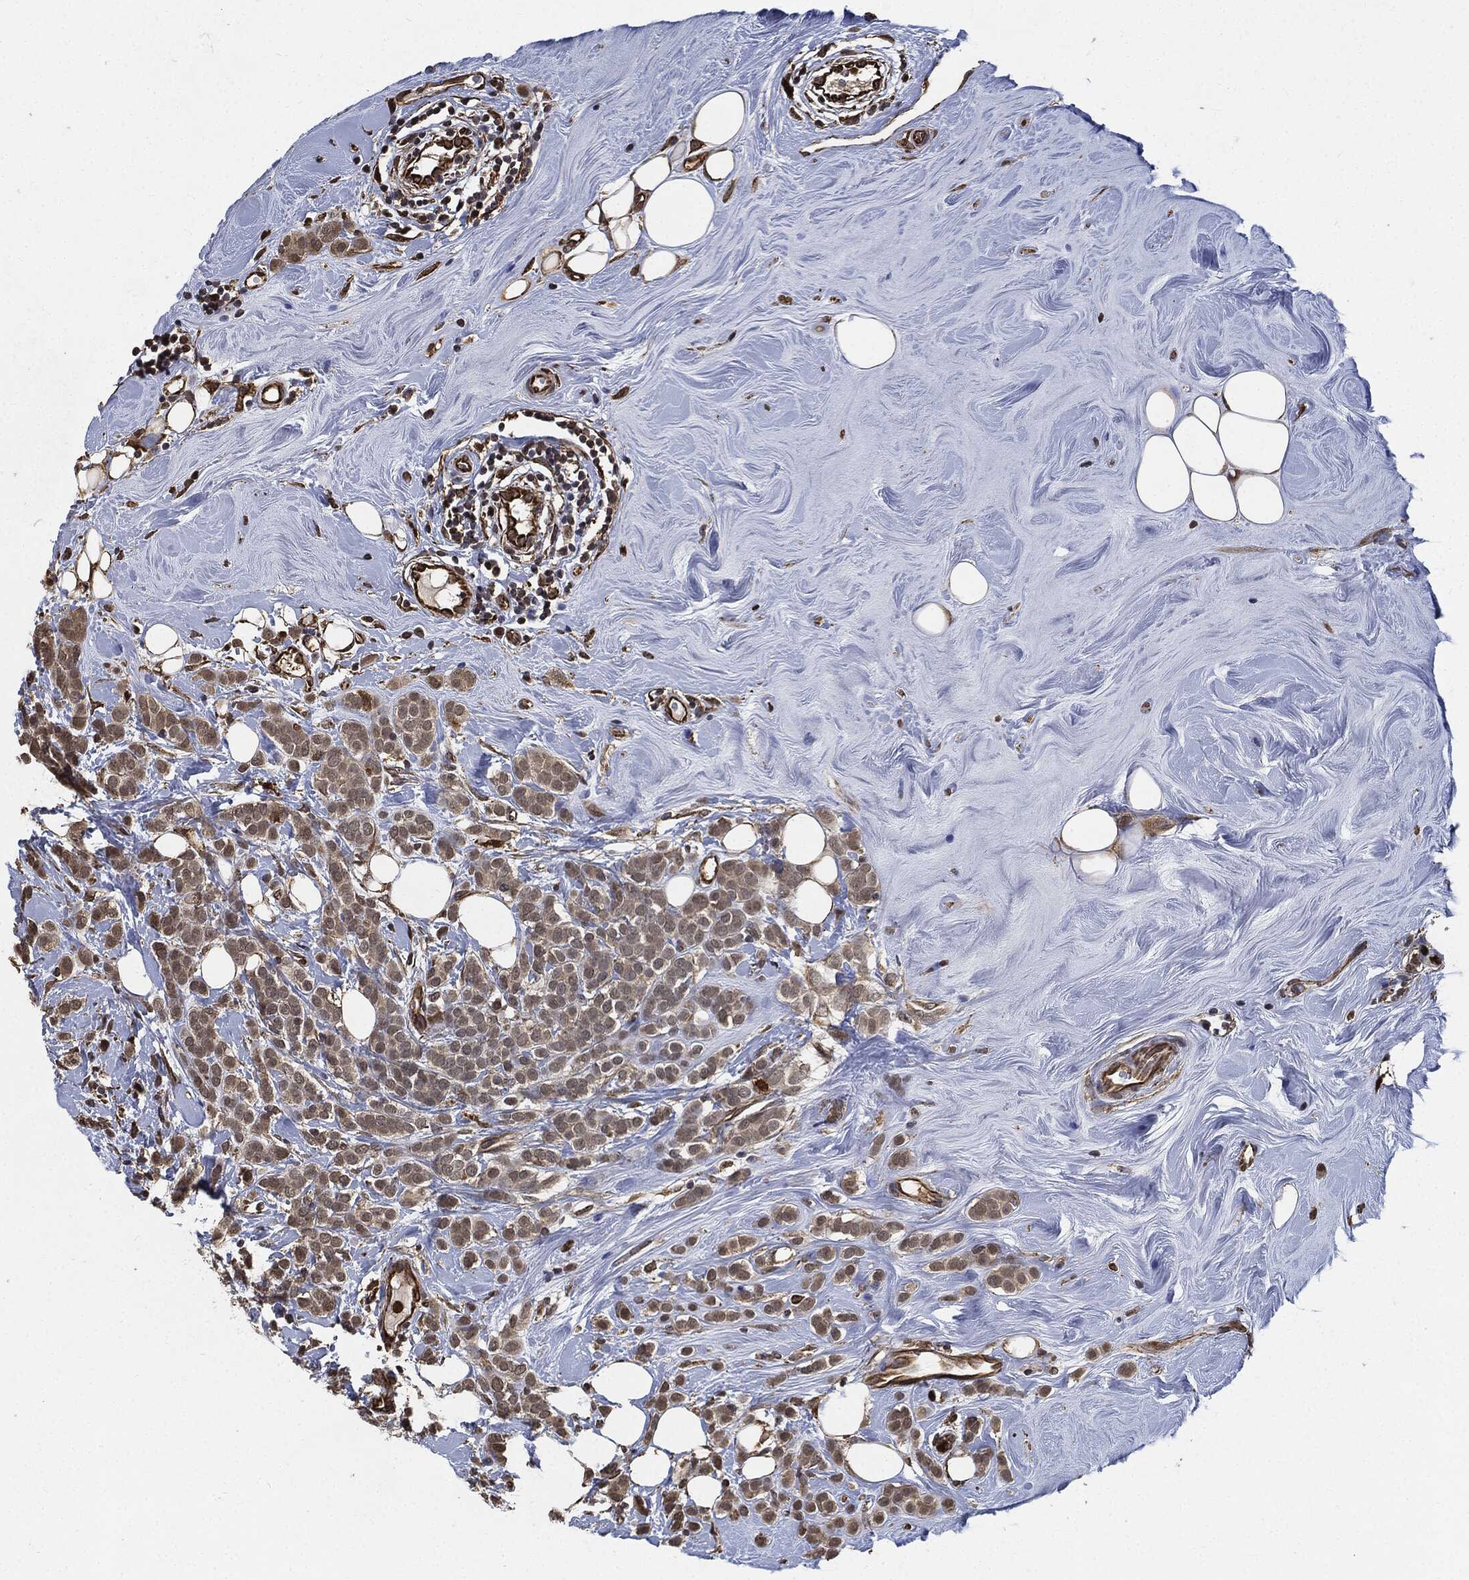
{"staining": {"intensity": "weak", "quantity": "25%-75%", "location": "cytoplasmic/membranous"}, "tissue": "breast cancer", "cell_type": "Tumor cells", "image_type": "cancer", "snomed": [{"axis": "morphology", "description": "Lobular carcinoma"}, {"axis": "topography", "description": "Breast"}], "caption": "A low amount of weak cytoplasmic/membranous staining is present in approximately 25%-75% of tumor cells in breast cancer (lobular carcinoma) tissue.", "gene": "S100A9", "patient": {"sex": "female", "age": 49}}